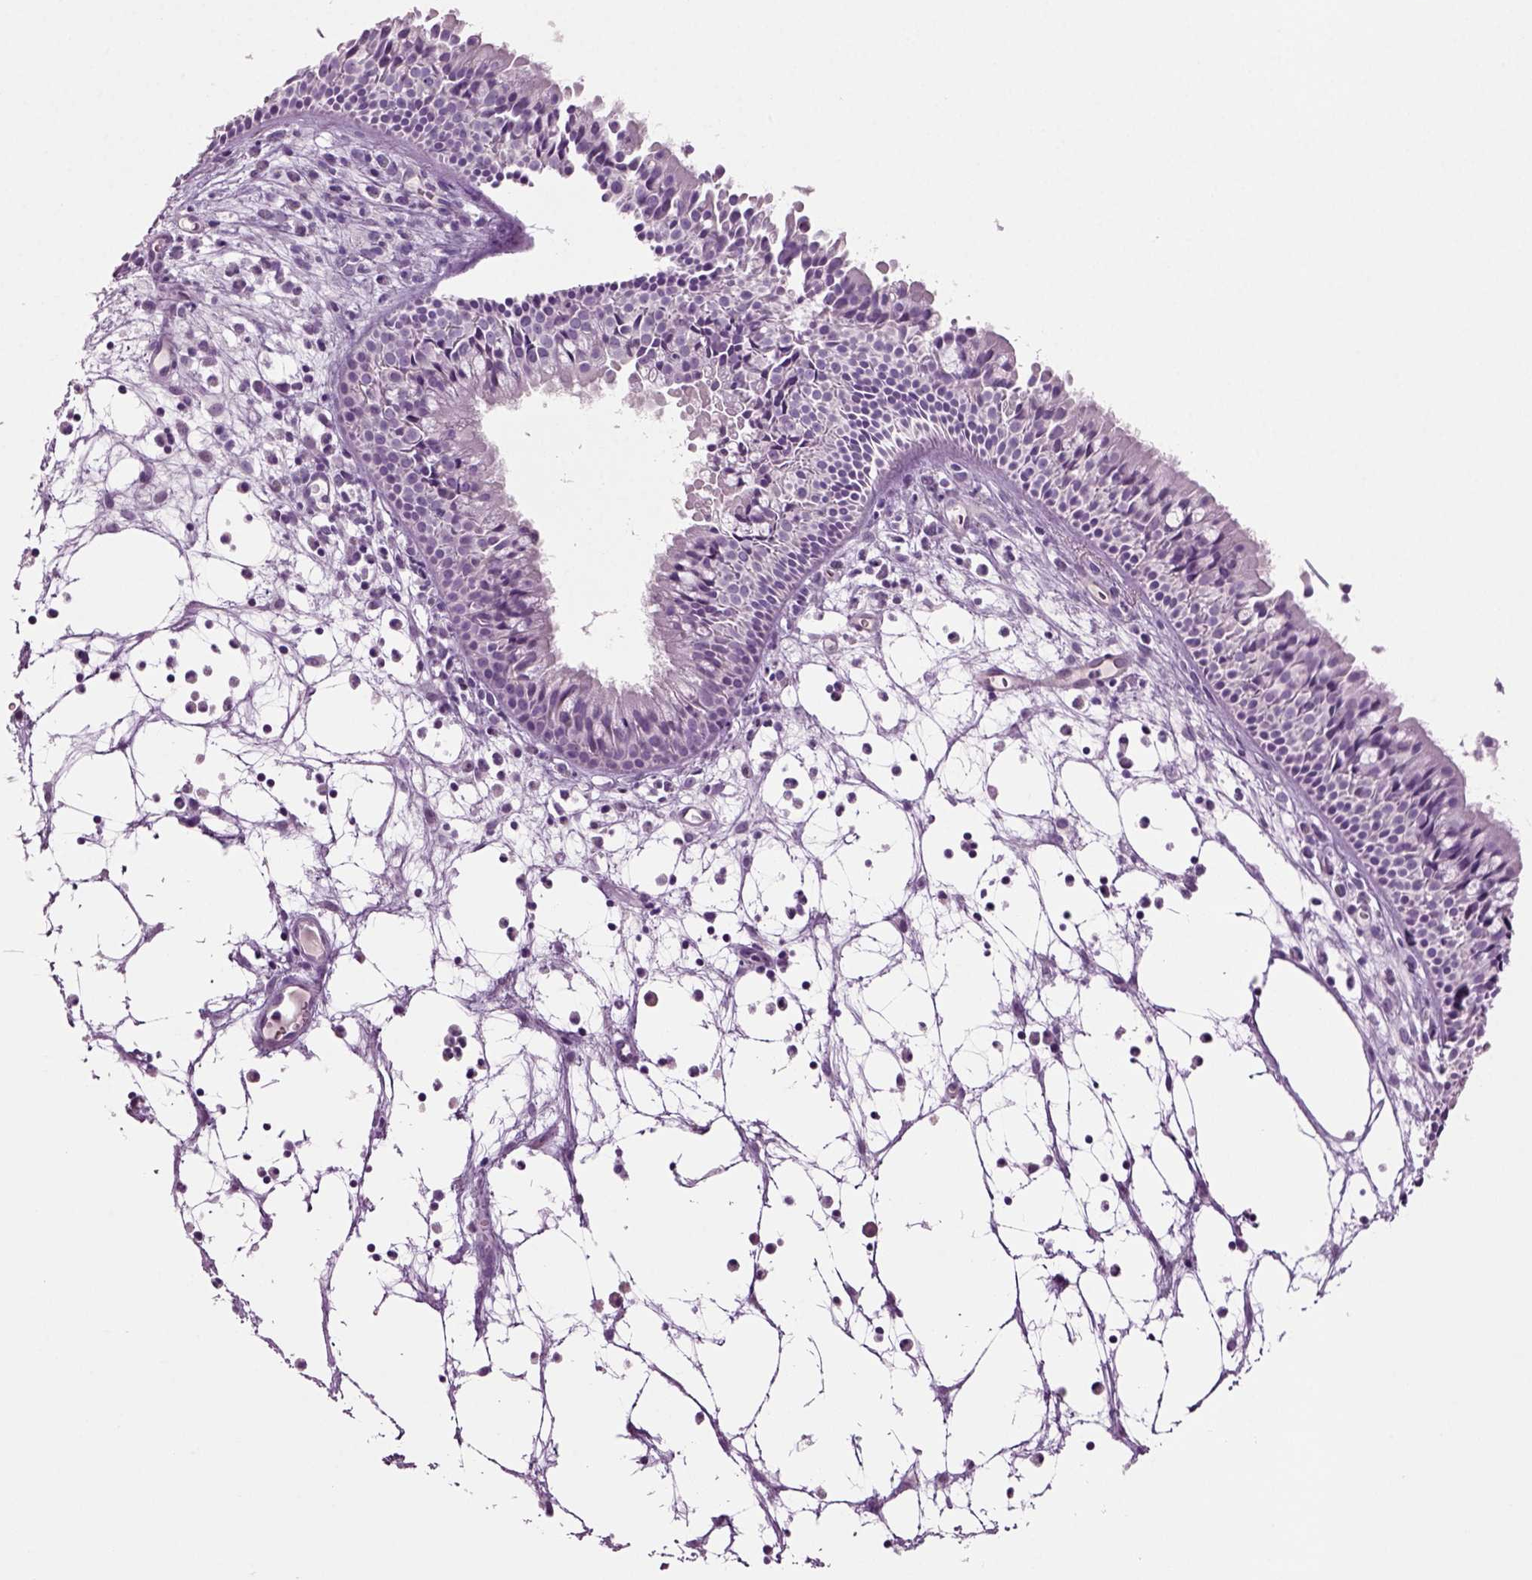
{"staining": {"intensity": "negative", "quantity": "none", "location": "none"}, "tissue": "nasopharynx", "cell_type": "Respiratory epithelial cells", "image_type": "normal", "snomed": [{"axis": "morphology", "description": "Normal tissue, NOS"}, {"axis": "topography", "description": "Nasopharynx"}], "caption": "This image is of normal nasopharynx stained with immunohistochemistry to label a protein in brown with the nuclei are counter-stained blue. There is no expression in respiratory epithelial cells.", "gene": "COL9A2", "patient": {"sex": "male", "age": 83}}